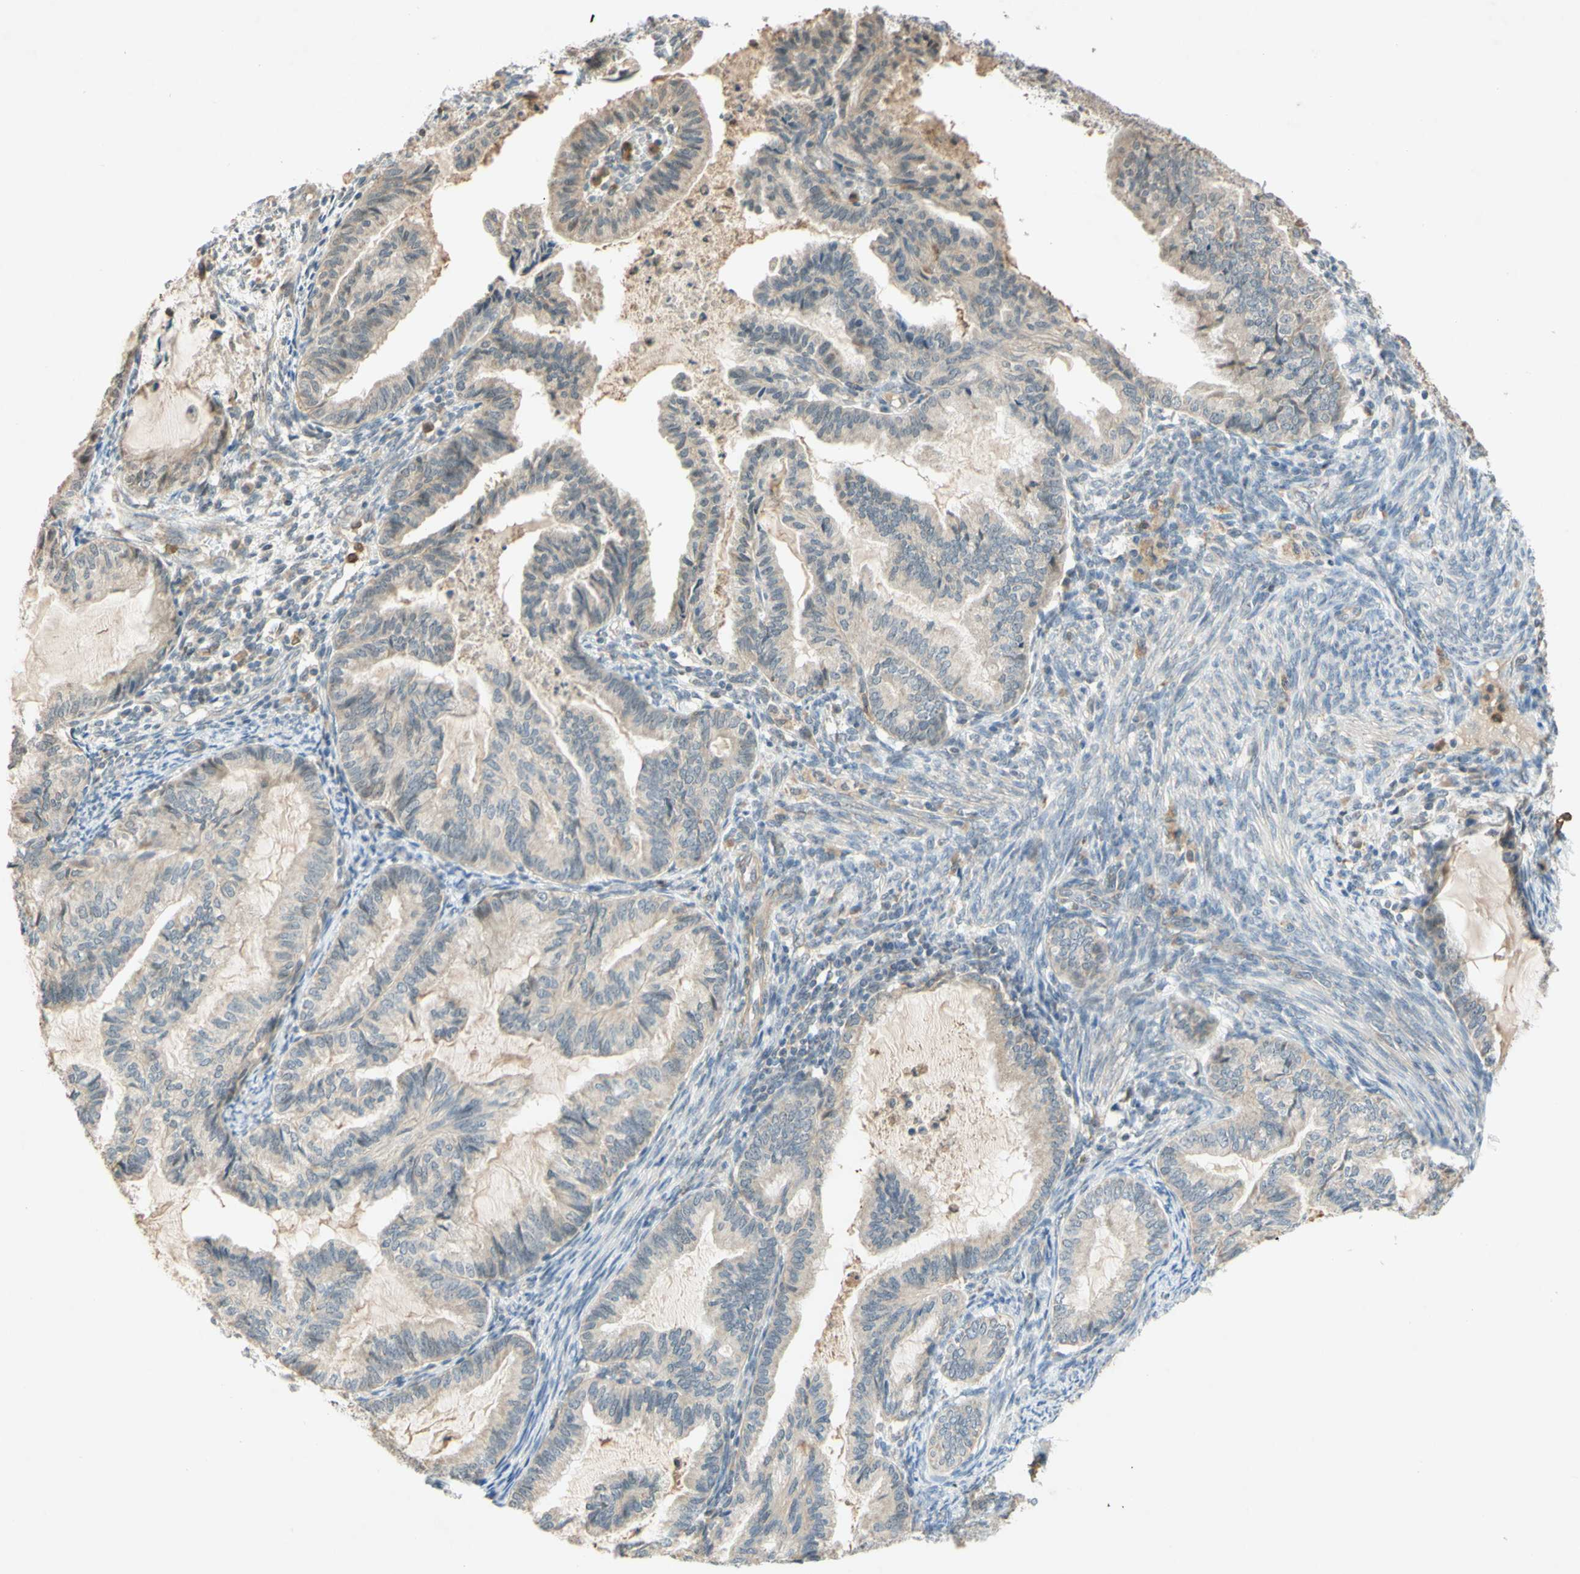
{"staining": {"intensity": "weak", "quantity": ">75%", "location": "cytoplasmic/membranous"}, "tissue": "cervical cancer", "cell_type": "Tumor cells", "image_type": "cancer", "snomed": [{"axis": "morphology", "description": "Normal tissue, NOS"}, {"axis": "morphology", "description": "Adenocarcinoma, NOS"}, {"axis": "topography", "description": "Cervix"}, {"axis": "topography", "description": "Endometrium"}], "caption": "Tumor cells demonstrate low levels of weak cytoplasmic/membranous expression in about >75% of cells in adenocarcinoma (cervical).", "gene": "GATA1", "patient": {"sex": "female", "age": 86}}